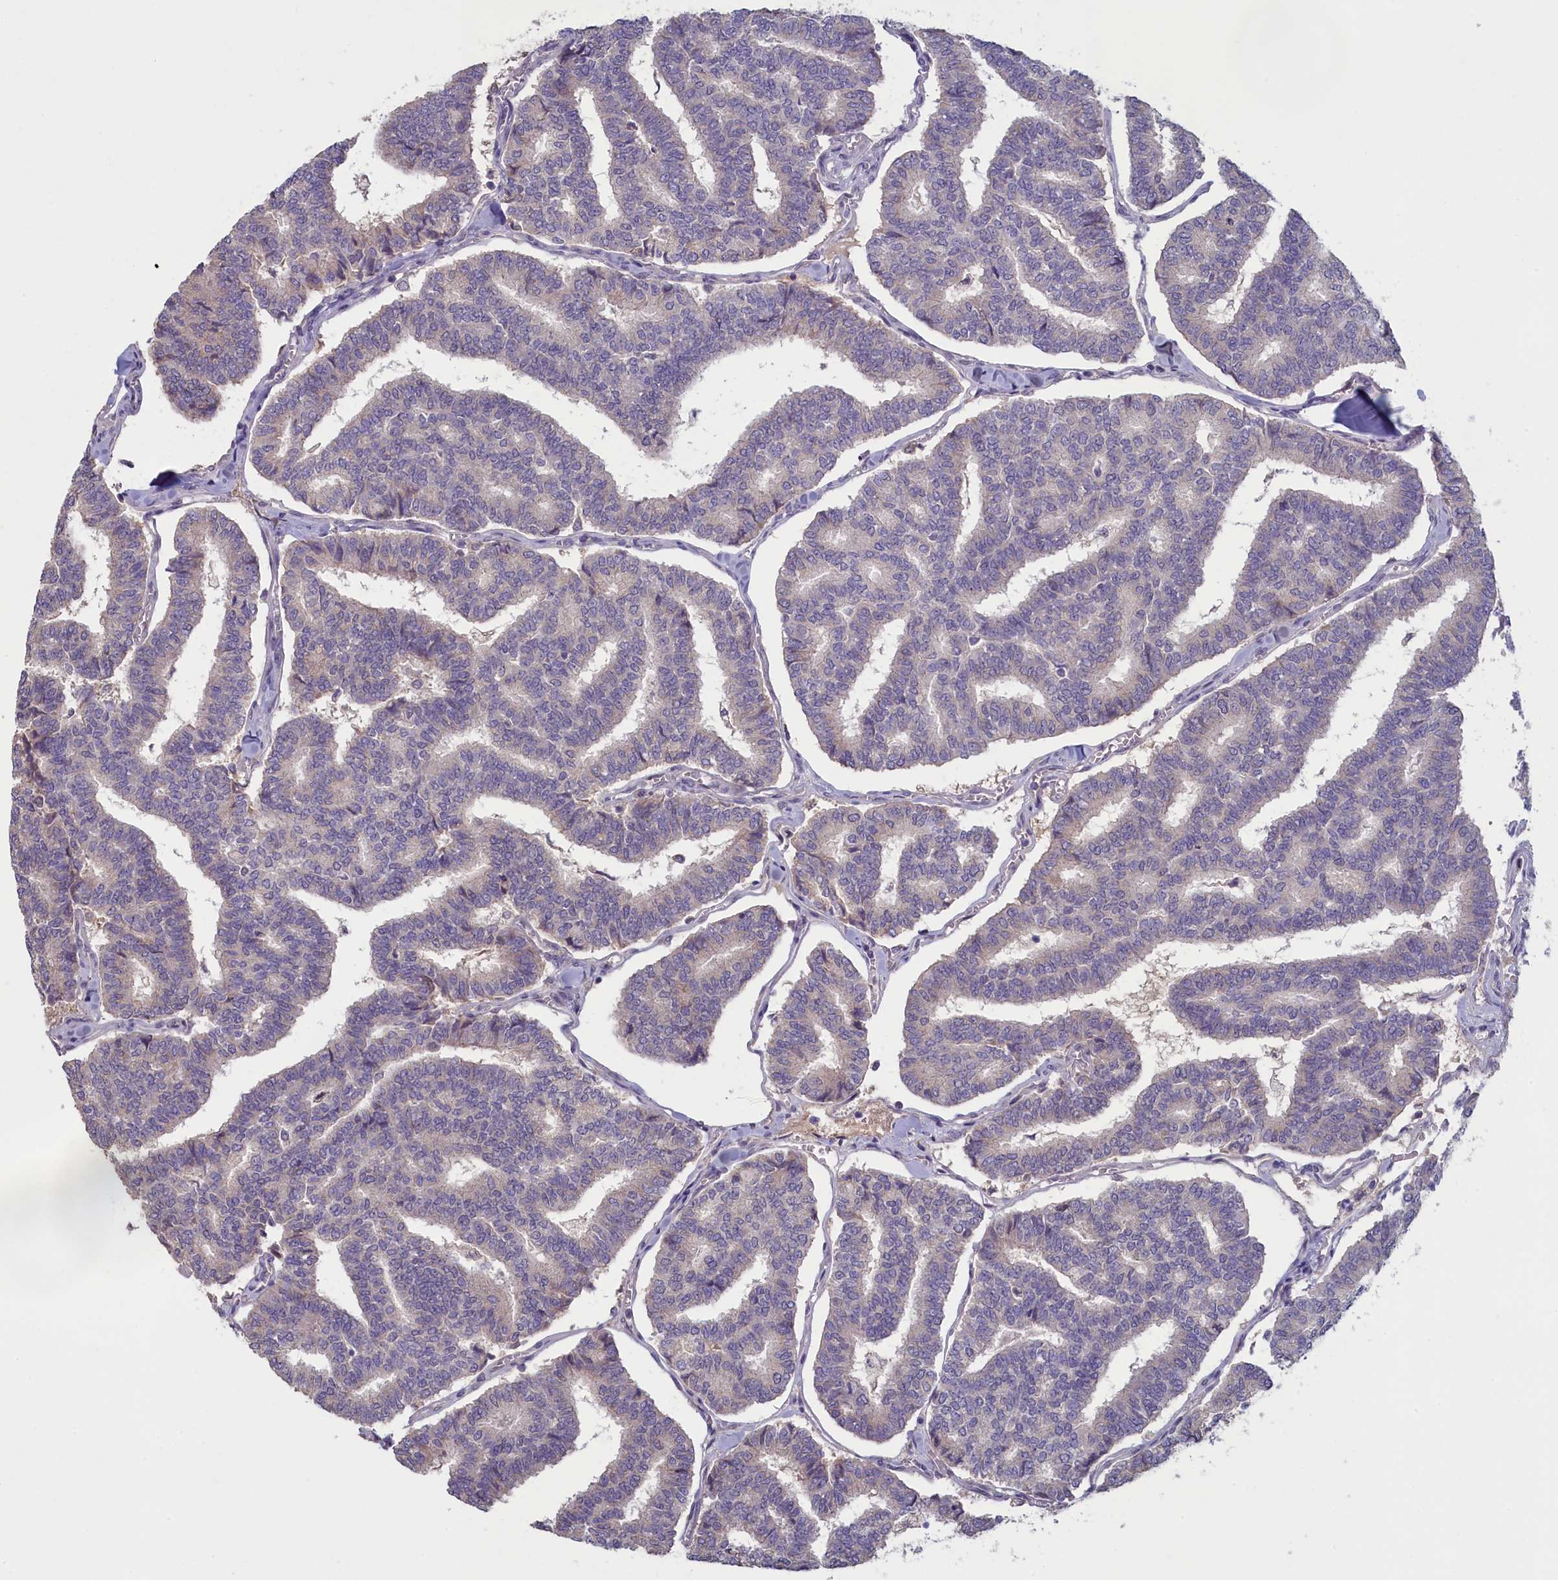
{"staining": {"intensity": "negative", "quantity": "none", "location": "none"}, "tissue": "thyroid cancer", "cell_type": "Tumor cells", "image_type": "cancer", "snomed": [{"axis": "morphology", "description": "Papillary adenocarcinoma, NOS"}, {"axis": "topography", "description": "Thyroid gland"}], "caption": "Immunohistochemistry photomicrograph of thyroid papillary adenocarcinoma stained for a protein (brown), which reveals no expression in tumor cells.", "gene": "ATF7IP2", "patient": {"sex": "female", "age": 35}}